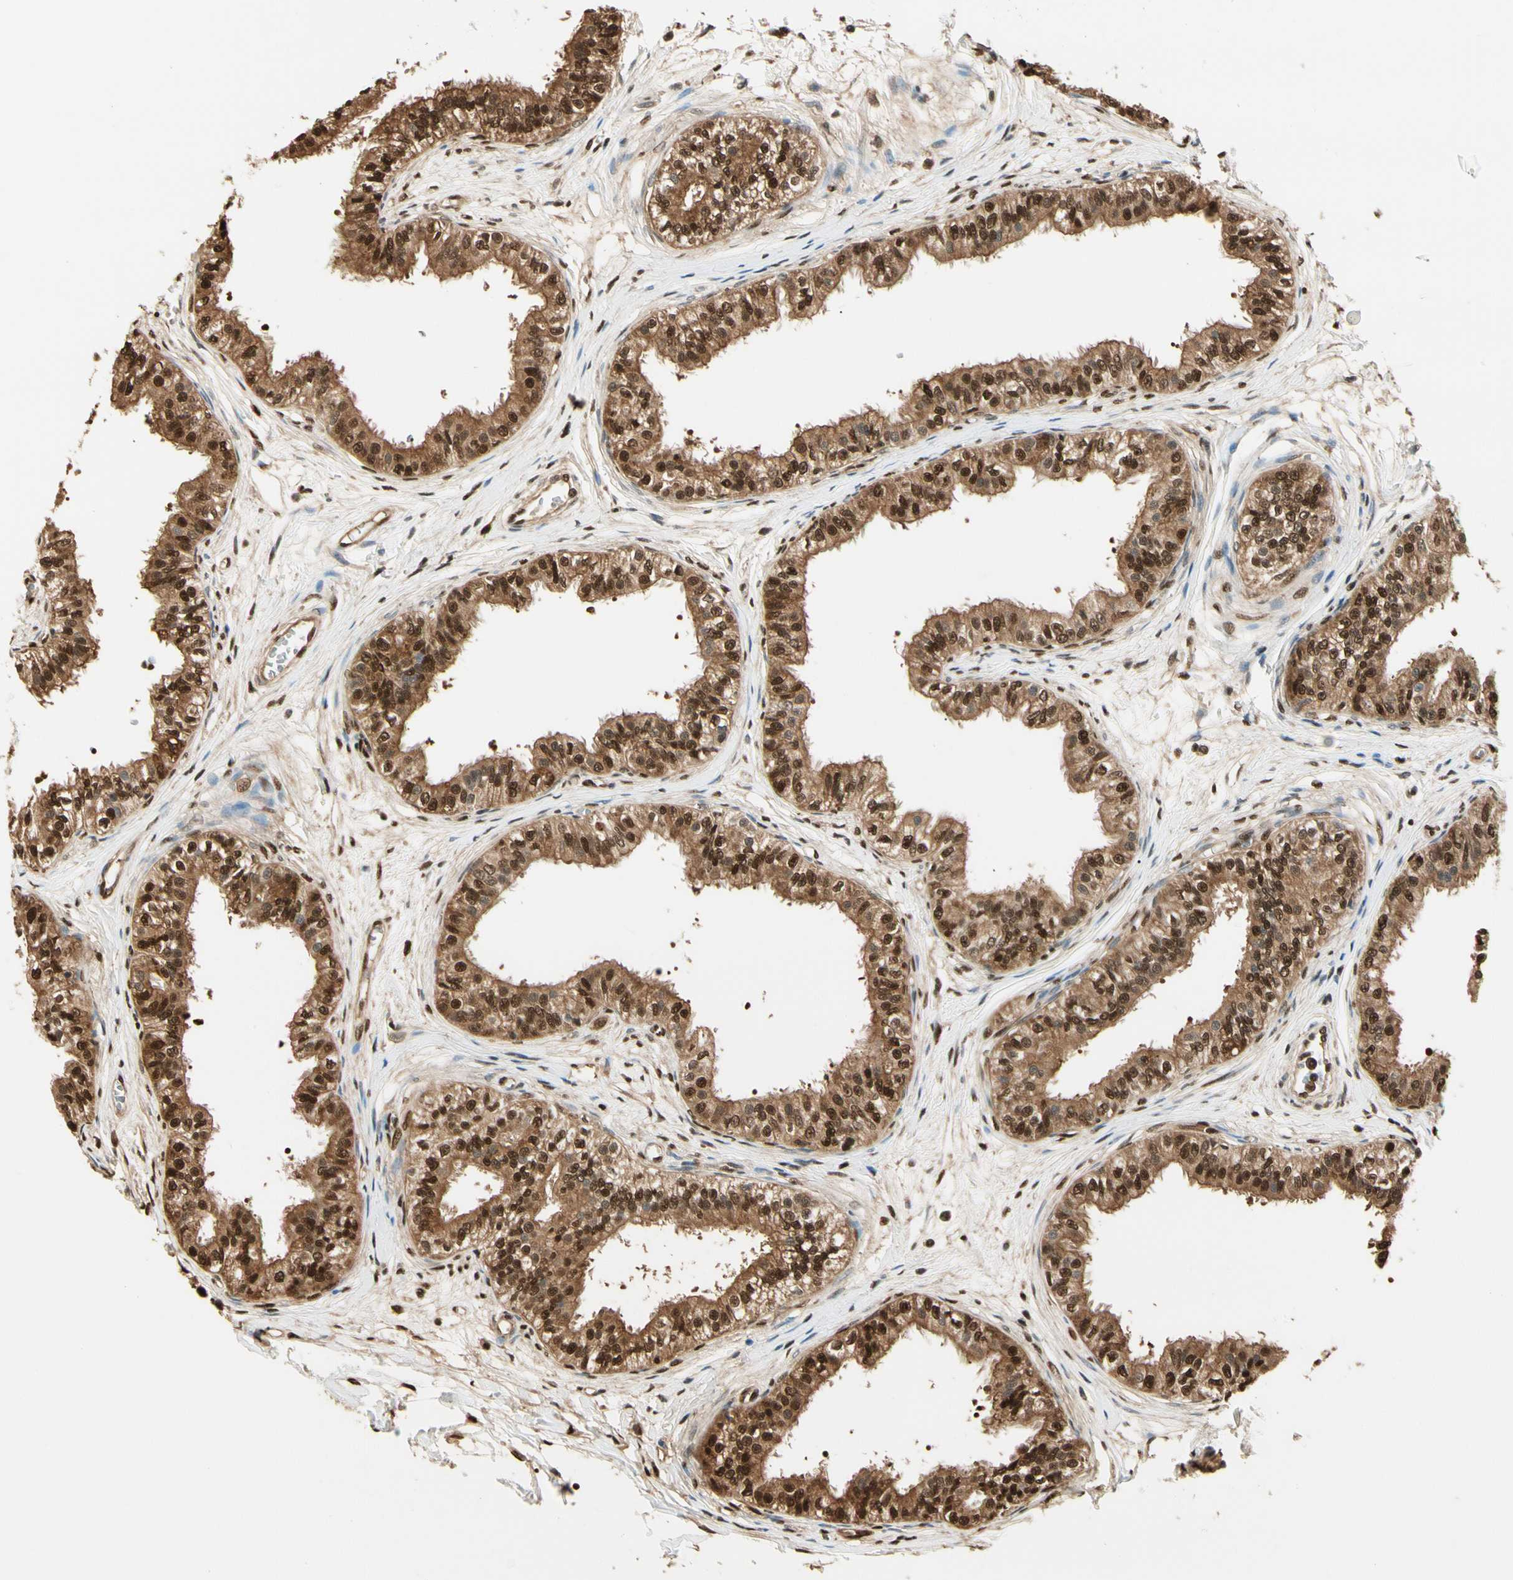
{"staining": {"intensity": "strong", "quantity": ">75%", "location": "cytoplasmic/membranous,nuclear"}, "tissue": "epididymis", "cell_type": "Glandular cells", "image_type": "normal", "snomed": [{"axis": "morphology", "description": "Normal tissue, NOS"}, {"axis": "morphology", "description": "Adenocarcinoma, metastatic, NOS"}, {"axis": "topography", "description": "Testis"}, {"axis": "topography", "description": "Epididymis"}], "caption": "The micrograph reveals a brown stain indicating the presence of a protein in the cytoplasmic/membranous,nuclear of glandular cells in epididymis. (DAB (3,3'-diaminobenzidine) IHC with brightfield microscopy, high magnification).", "gene": "PNCK", "patient": {"sex": "male", "age": 26}}